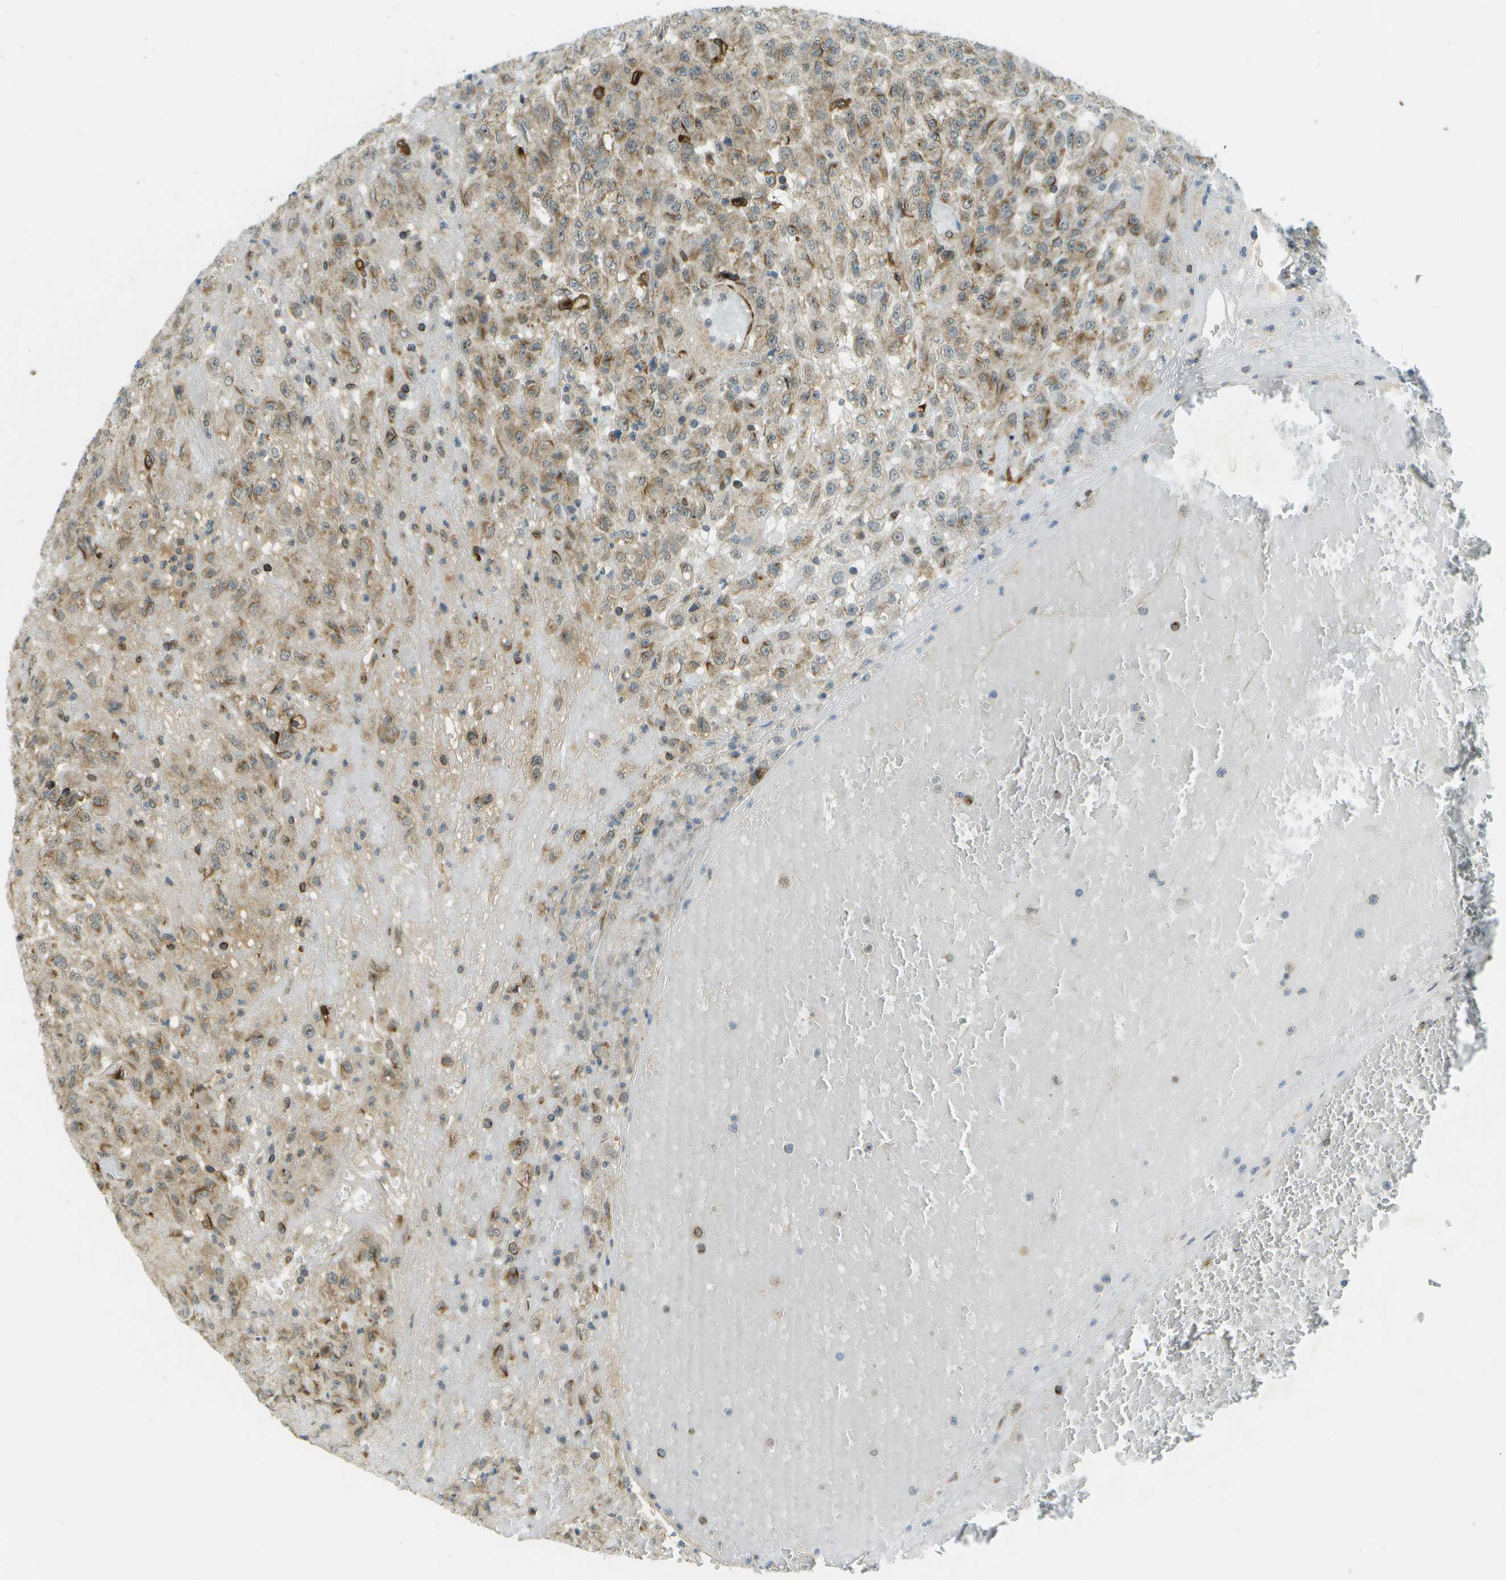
{"staining": {"intensity": "moderate", "quantity": ">75%", "location": "cytoplasmic/membranous"}, "tissue": "urothelial cancer", "cell_type": "Tumor cells", "image_type": "cancer", "snomed": [{"axis": "morphology", "description": "Urothelial carcinoma, High grade"}, {"axis": "topography", "description": "Urinary bladder"}], "caption": "About >75% of tumor cells in urothelial cancer exhibit moderate cytoplasmic/membranous protein expression as visualized by brown immunohistochemical staining.", "gene": "TMTC1", "patient": {"sex": "male", "age": 46}}